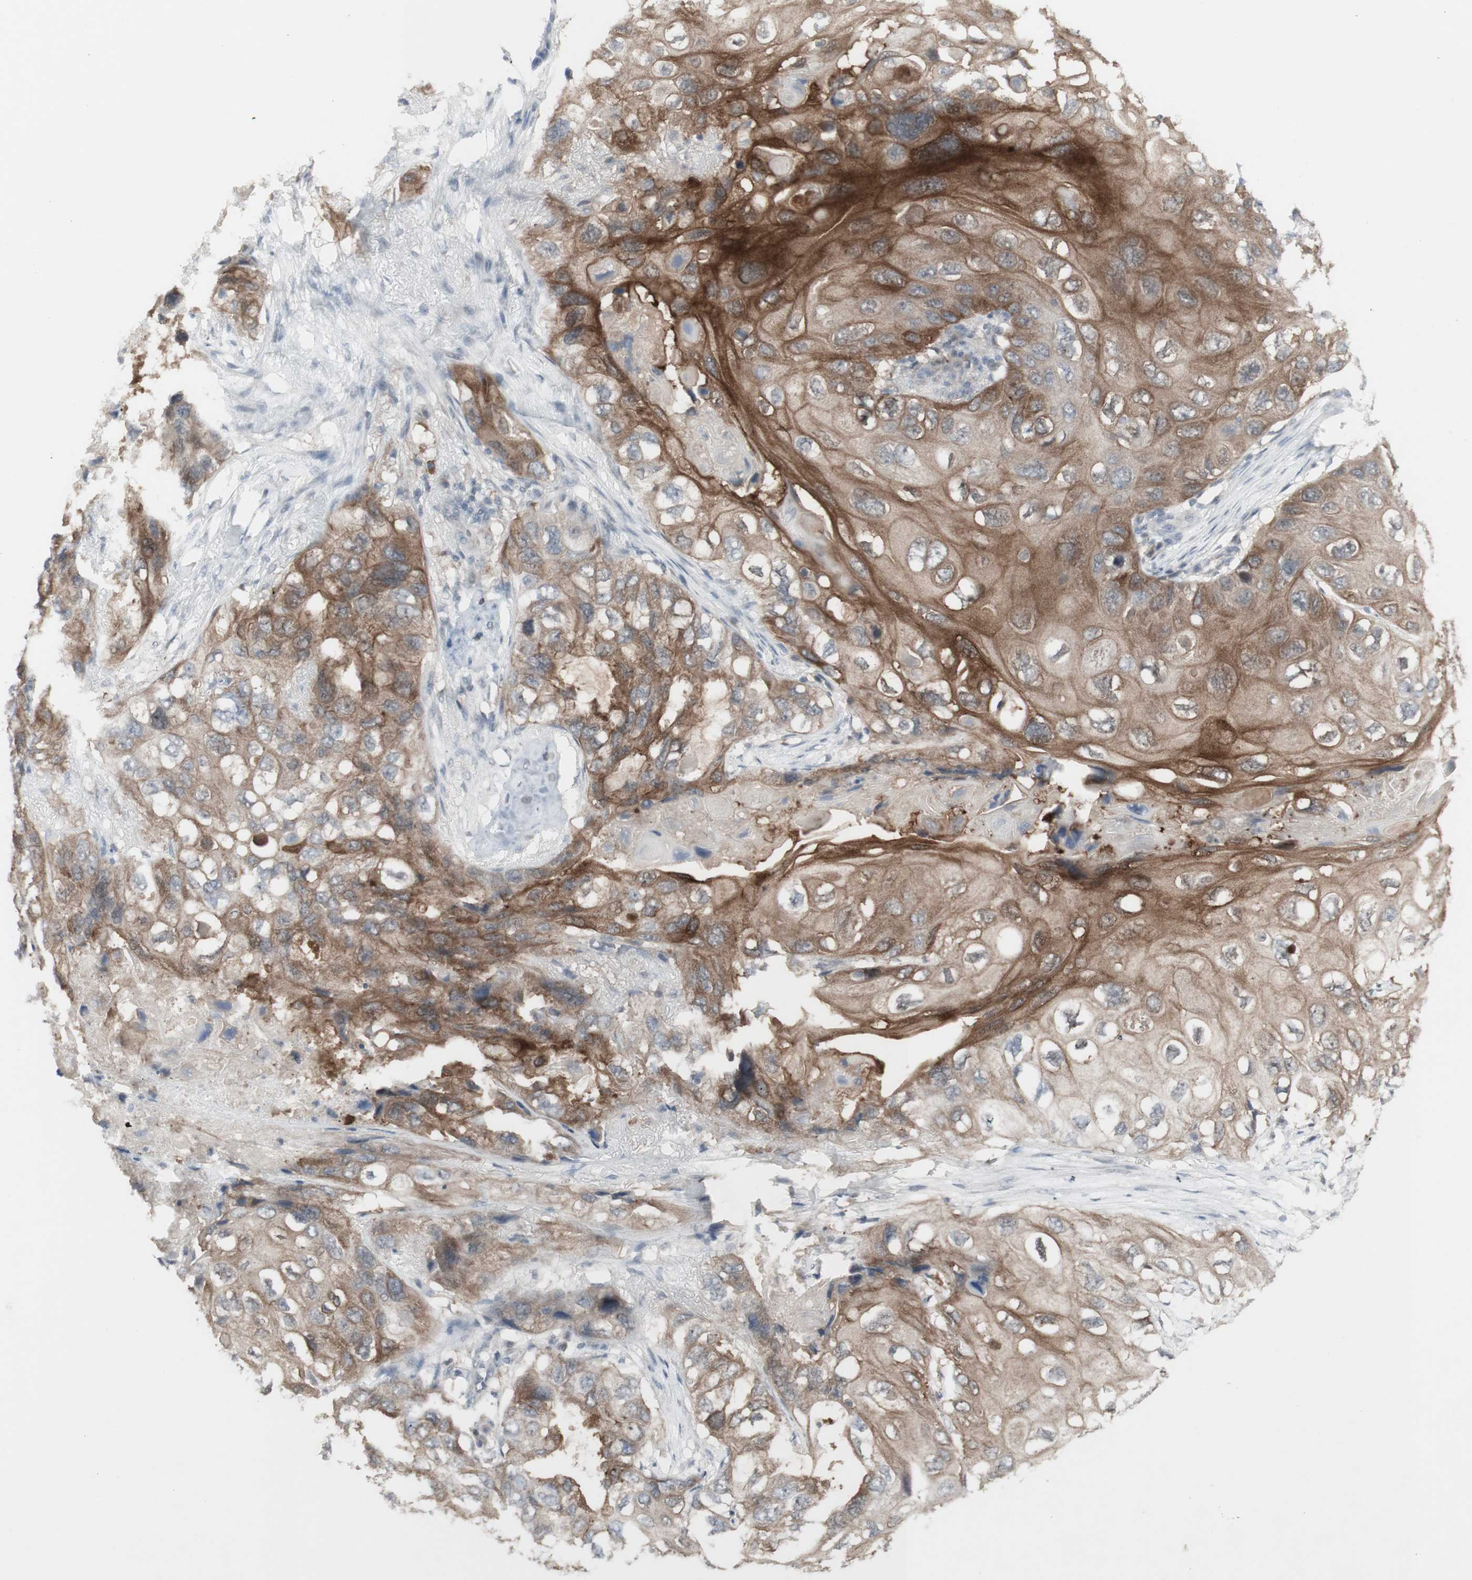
{"staining": {"intensity": "moderate", "quantity": ">75%", "location": "cytoplasmic/membranous"}, "tissue": "lung cancer", "cell_type": "Tumor cells", "image_type": "cancer", "snomed": [{"axis": "morphology", "description": "Squamous cell carcinoma, NOS"}, {"axis": "topography", "description": "Lung"}], "caption": "Immunohistochemical staining of squamous cell carcinoma (lung) displays medium levels of moderate cytoplasmic/membranous protein staining in approximately >75% of tumor cells.", "gene": "C1orf116", "patient": {"sex": "female", "age": 73}}